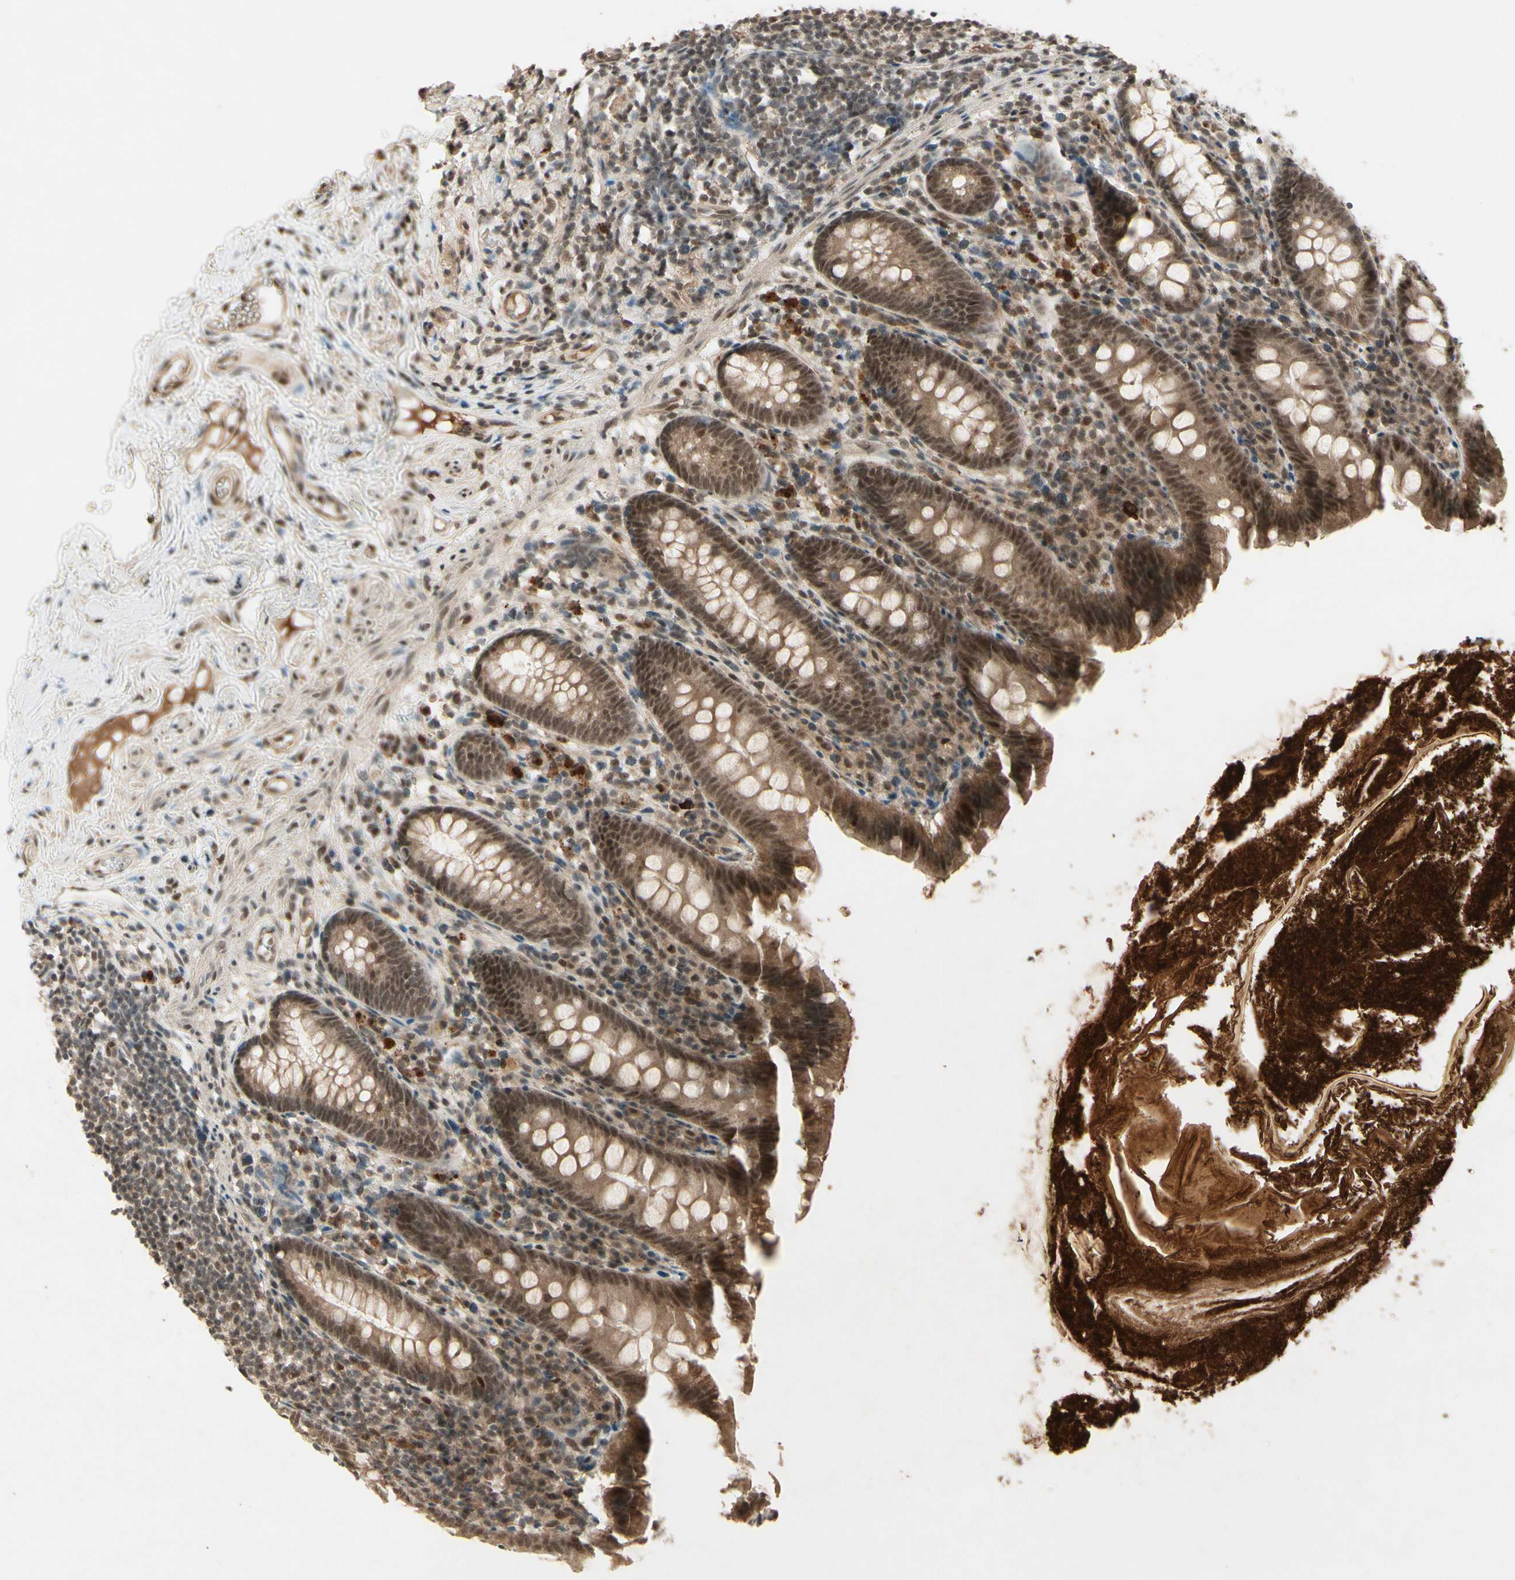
{"staining": {"intensity": "strong", "quantity": ">75%", "location": "cytoplasmic/membranous,nuclear"}, "tissue": "appendix", "cell_type": "Glandular cells", "image_type": "normal", "snomed": [{"axis": "morphology", "description": "Normal tissue, NOS"}, {"axis": "topography", "description": "Appendix"}], "caption": "A high amount of strong cytoplasmic/membranous,nuclear staining is appreciated in approximately >75% of glandular cells in unremarkable appendix.", "gene": "CDK11A", "patient": {"sex": "male", "age": 52}}